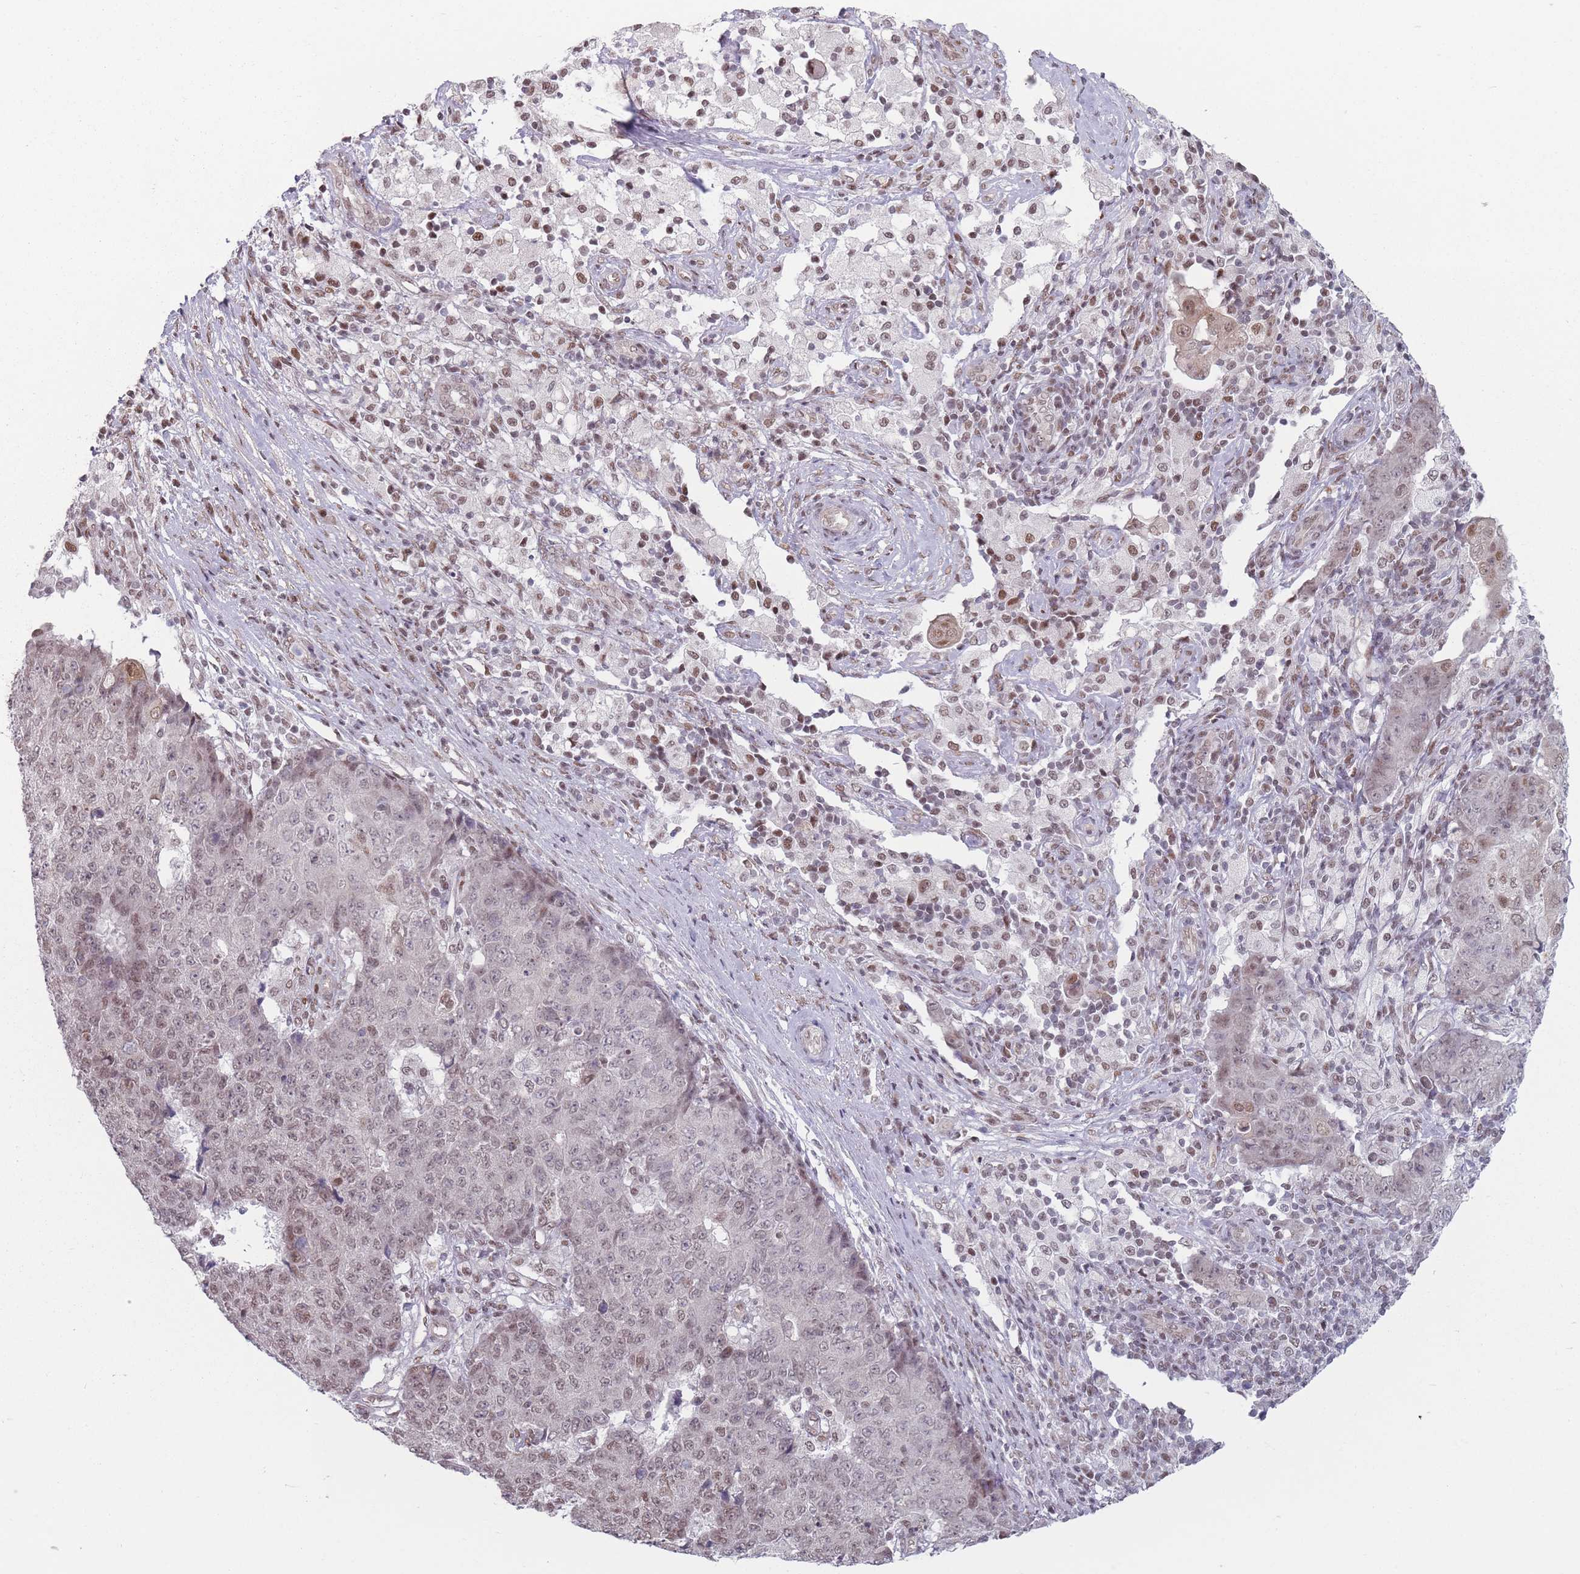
{"staining": {"intensity": "weak", "quantity": "25%-75%", "location": "nuclear"}, "tissue": "ovarian cancer", "cell_type": "Tumor cells", "image_type": "cancer", "snomed": [{"axis": "morphology", "description": "Carcinoma, endometroid"}, {"axis": "topography", "description": "Ovary"}], "caption": "An immunohistochemistry image of tumor tissue is shown. Protein staining in brown shows weak nuclear positivity in ovarian cancer (endometroid carcinoma) within tumor cells.", "gene": "SH3BGRL2", "patient": {"sex": "female", "age": 42}}